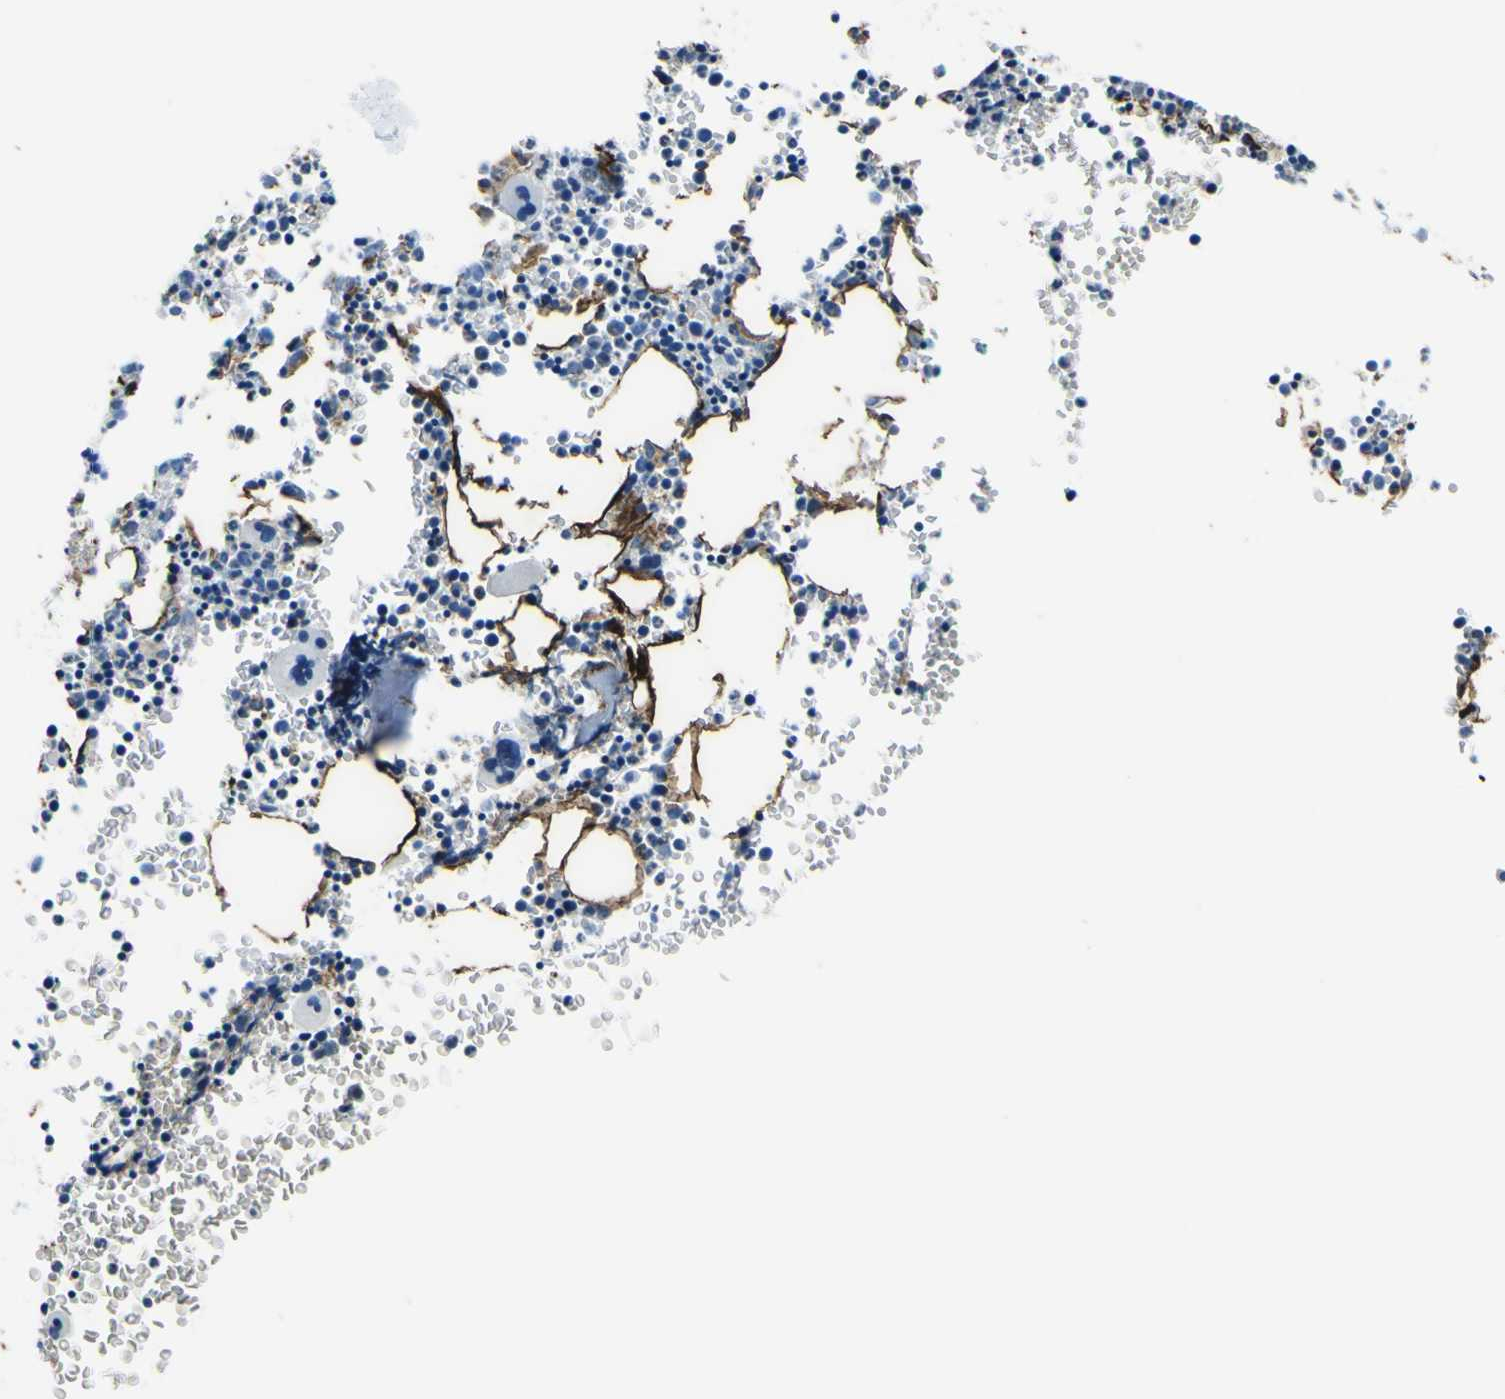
{"staining": {"intensity": "weak", "quantity": "<25%", "location": "cytoplasmic/membranous"}, "tissue": "bone marrow", "cell_type": "Hematopoietic cells", "image_type": "normal", "snomed": [{"axis": "morphology", "description": "Normal tissue, NOS"}, {"axis": "morphology", "description": "Inflammation, NOS"}, {"axis": "topography", "description": "Bone marrow"}], "caption": "This is an immunohistochemistry (IHC) image of normal human bone marrow. There is no staining in hematopoietic cells.", "gene": "ACSL1", "patient": {"sex": "female", "age": 61}}